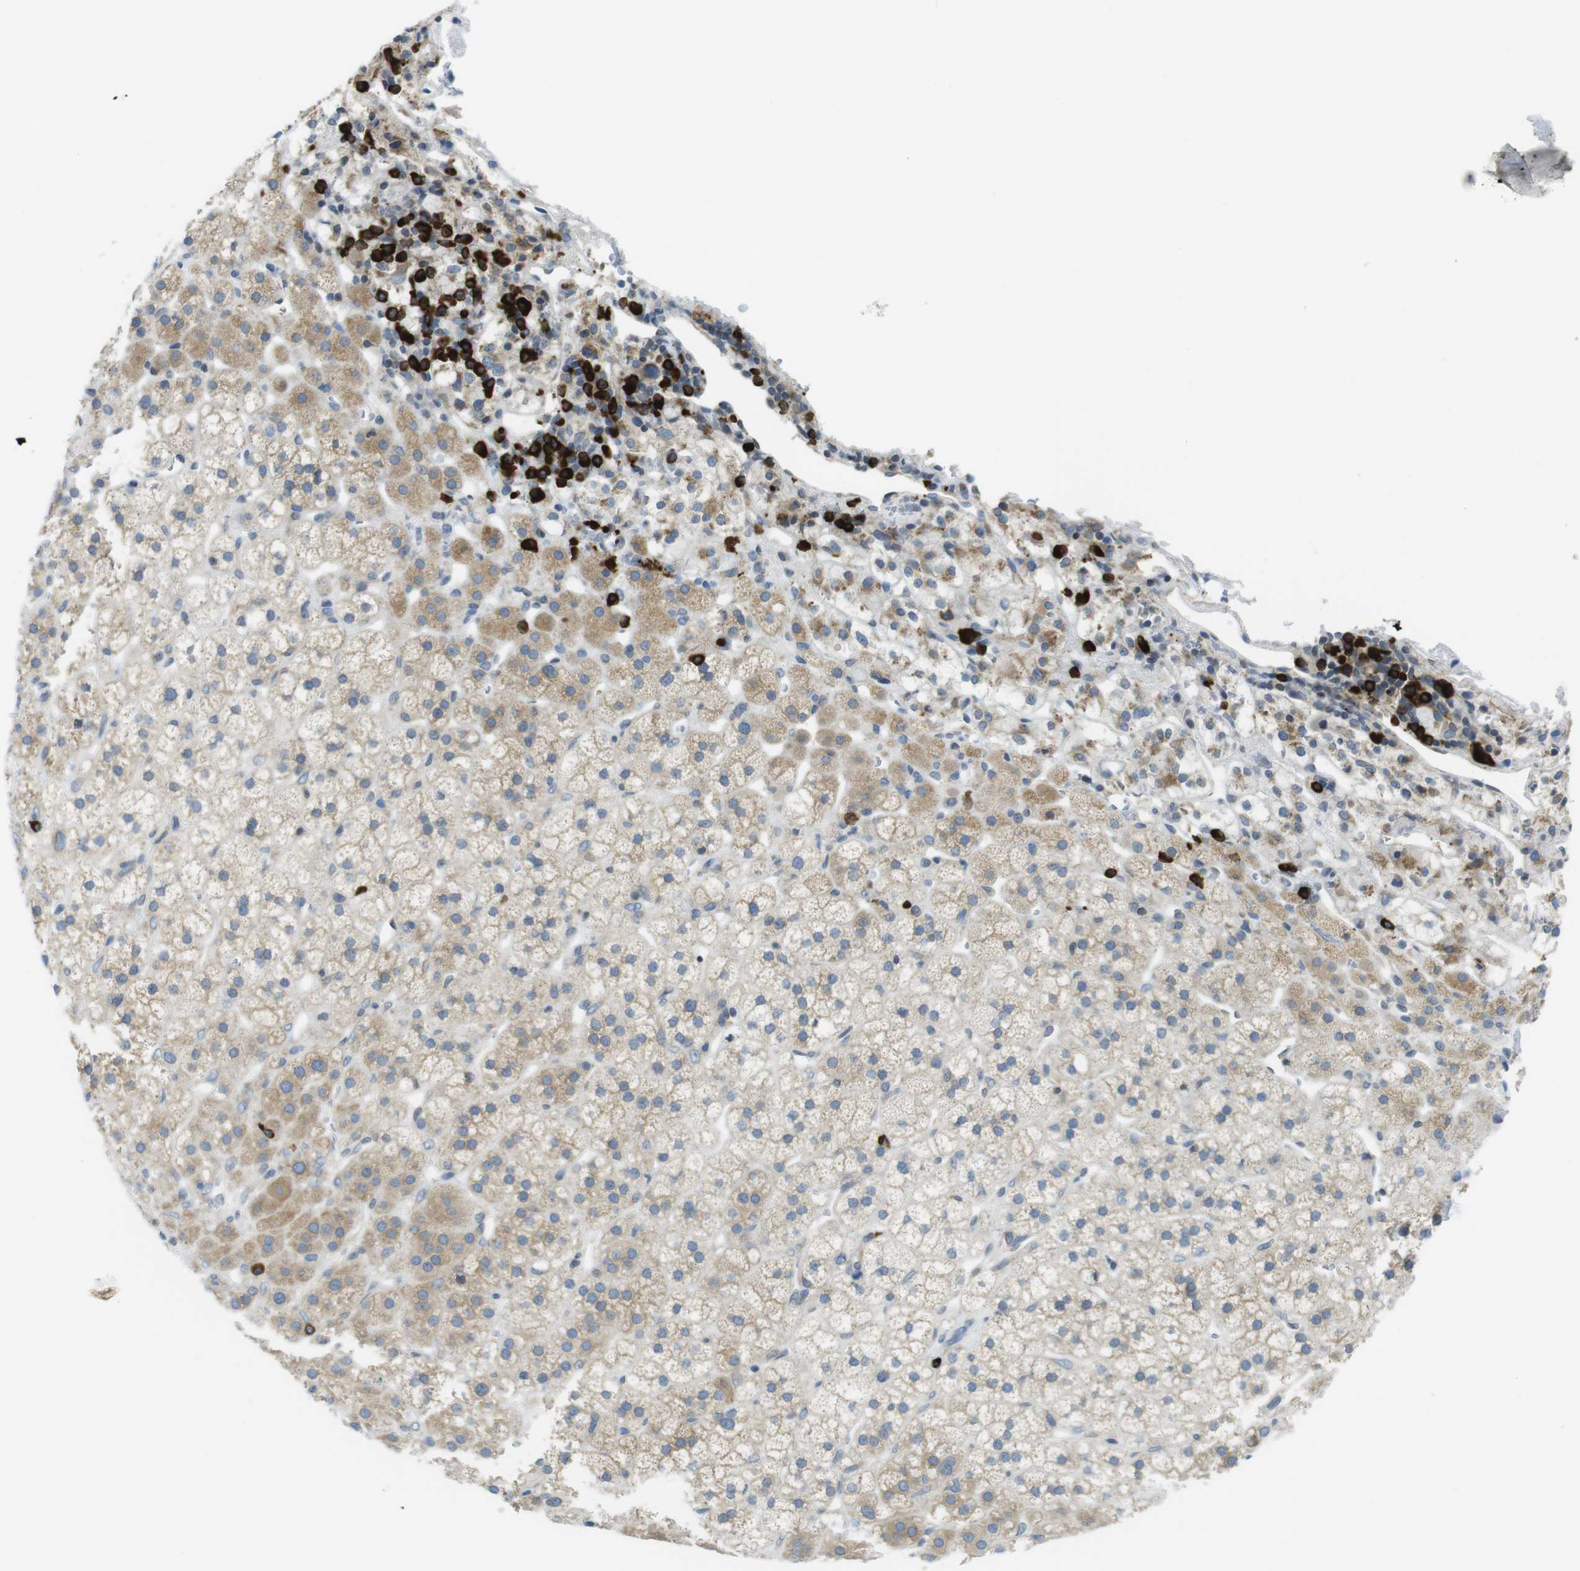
{"staining": {"intensity": "moderate", "quantity": ">75%", "location": "cytoplasmic/membranous"}, "tissue": "adrenal gland", "cell_type": "Glandular cells", "image_type": "normal", "snomed": [{"axis": "morphology", "description": "Normal tissue, NOS"}, {"axis": "topography", "description": "Adrenal gland"}], "caption": "IHC image of unremarkable adrenal gland: human adrenal gland stained using IHC demonstrates medium levels of moderate protein expression localized specifically in the cytoplasmic/membranous of glandular cells, appearing as a cytoplasmic/membranous brown color.", "gene": "CLPTM1L", "patient": {"sex": "male", "age": 56}}